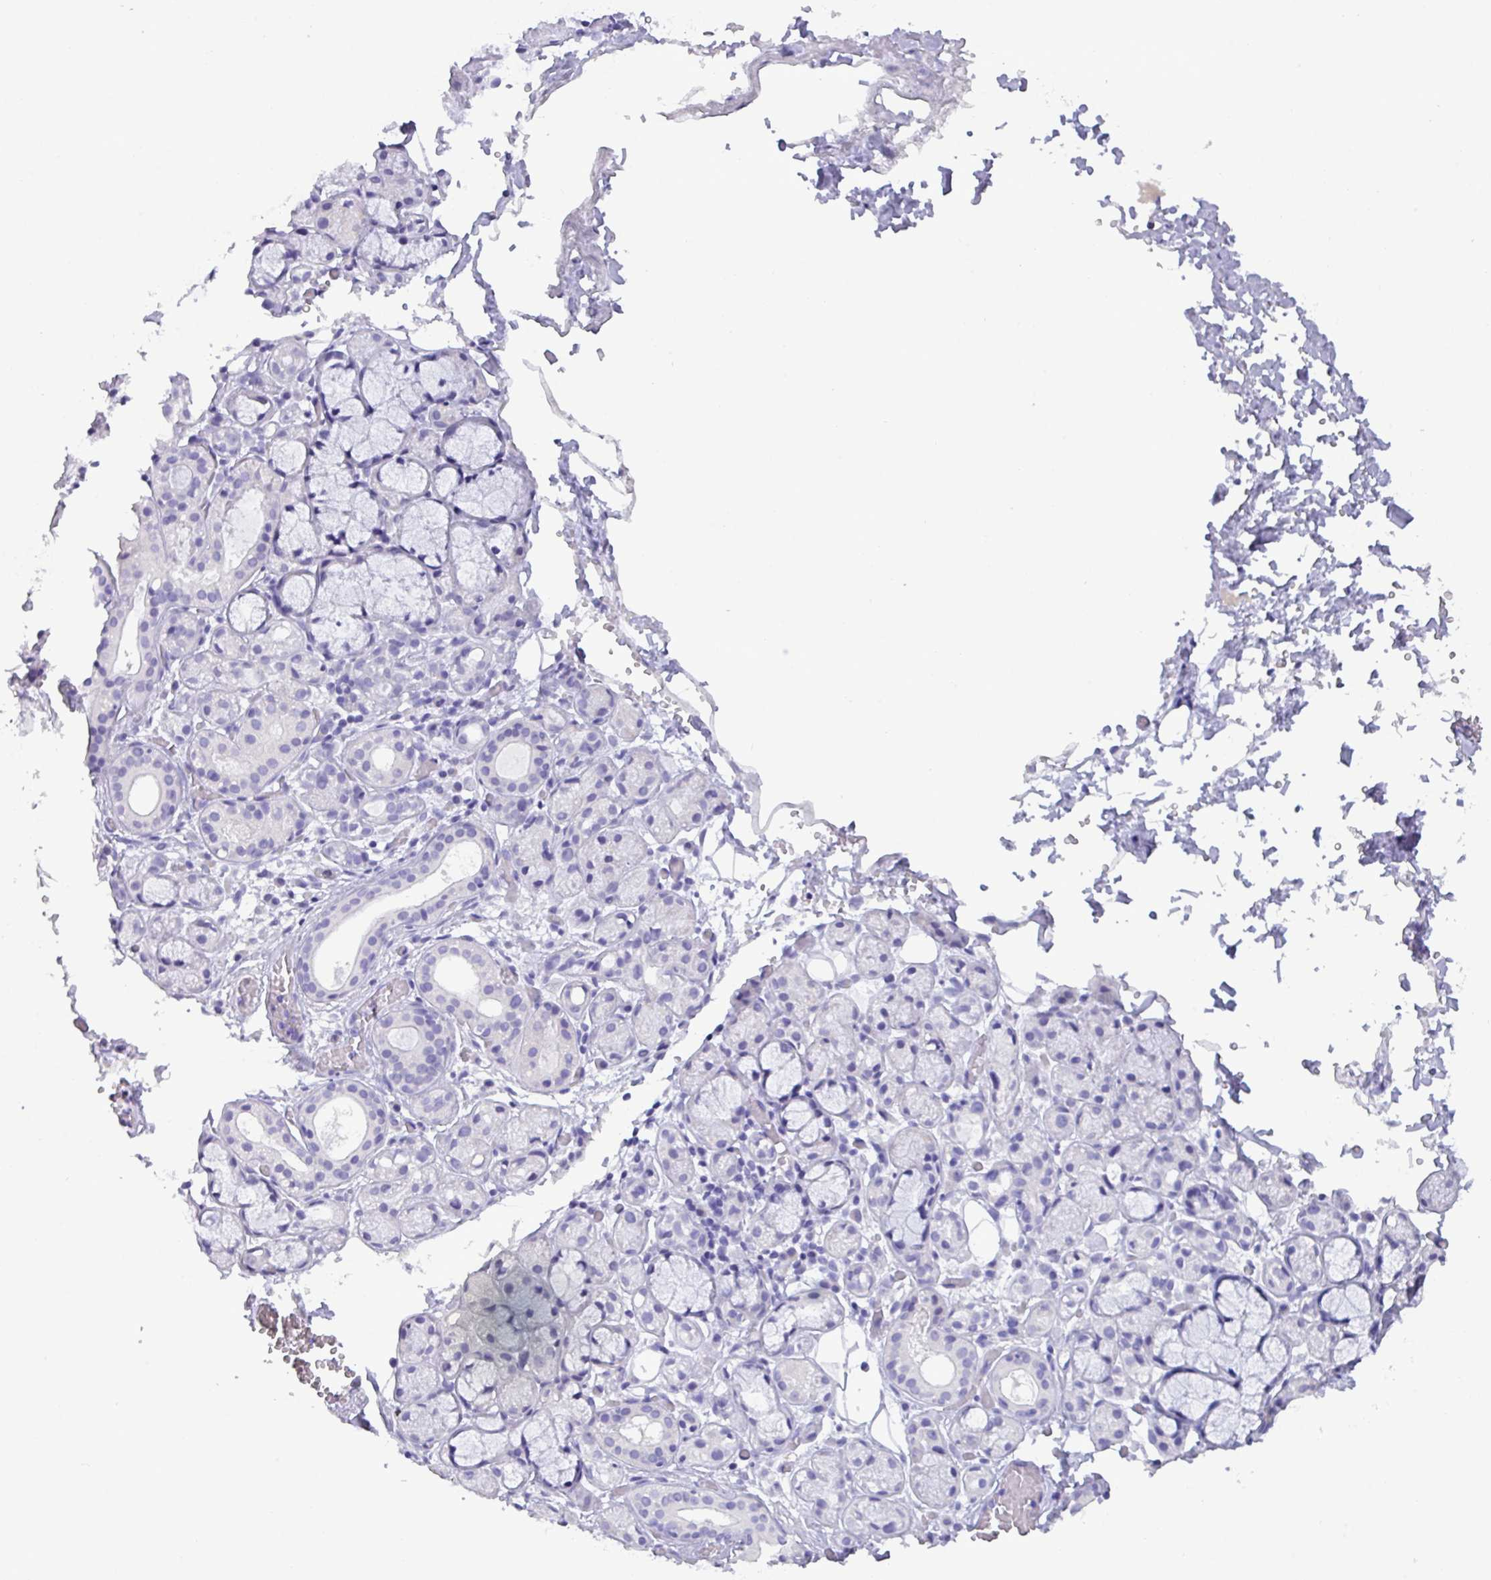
{"staining": {"intensity": "negative", "quantity": "none", "location": "none"}, "tissue": "salivary gland", "cell_type": "Glandular cells", "image_type": "normal", "snomed": [{"axis": "morphology", "description": "Normal tissue, NOS"}, {"axis": "topography", "description": "Salivary gland"}], "caption": "An immunohistochemistry (IHC) image of unremarkable salivary gland is shown. There is no staining in glandular cells of salivary gland. The staining was performed using DAB (3,3'-diaminobenzidine) to visualize the protein expression in brown, while the nuclei were stained in blue with hematoxylin (Magnification: 20x).", "gene": "STIMATE", "patient": {"sex": "male", "age": 82}}